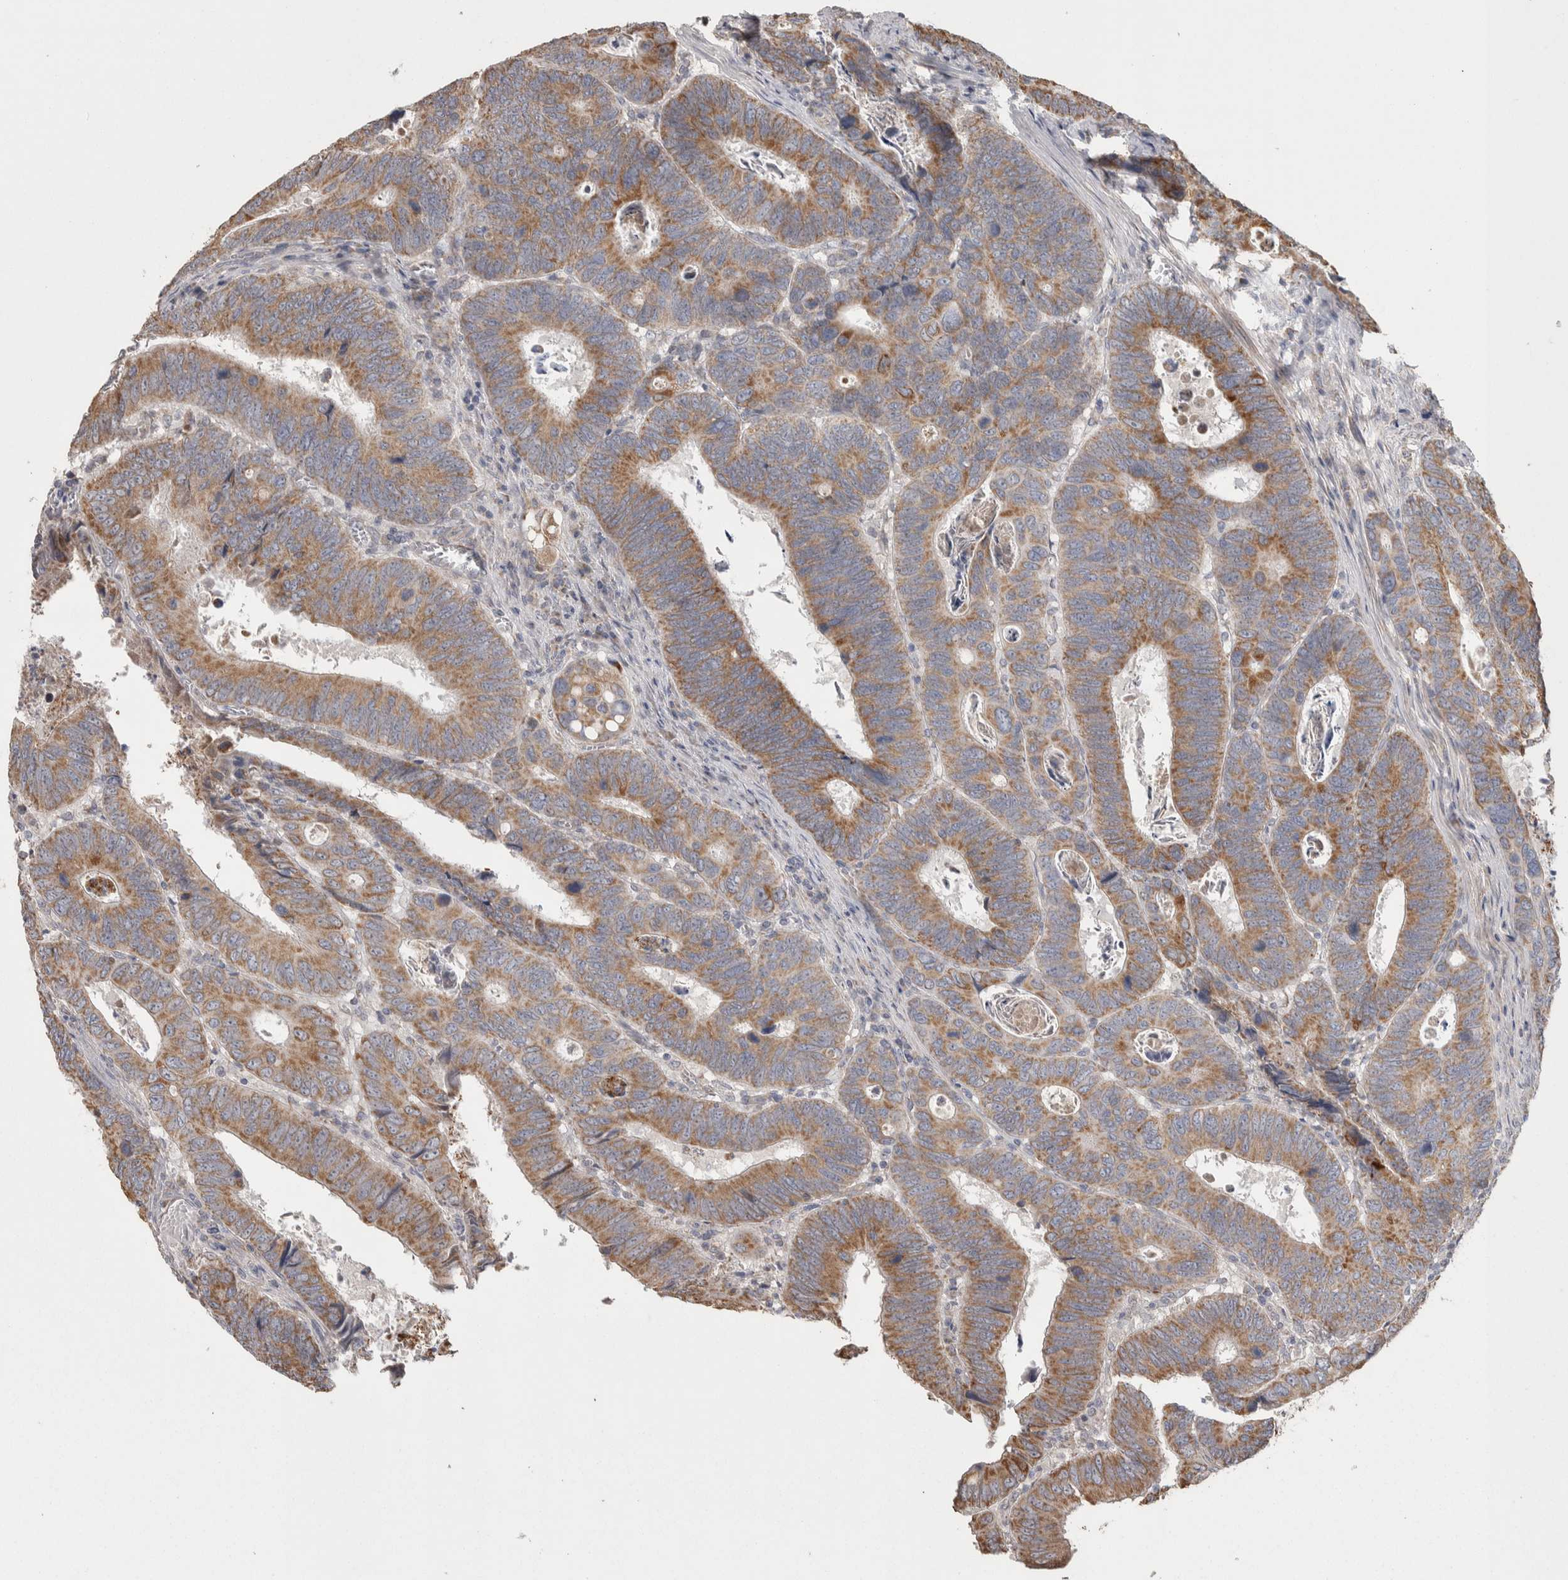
{"staining": {"intensity": "moderate", "quantity": ">75%", "location": "cytoplasmic/membranous"}, "tissue": "colorectal cancer", "cell_type": "Tumor cells", "image_type": "cancer", "snomed": [{"axis": "morphology", "description": "Adenocarcinoma, NOS"}, {"axis": "topography", "description": "Colon"}], "caption": "Colorectal cancer stained with a brown dye demonstrates moderate cytoplasmic/membranous positive positivity in about >75% of tumor cells.", "gene": "SCO1", "patient": {"sex": "male", "age": 72}}